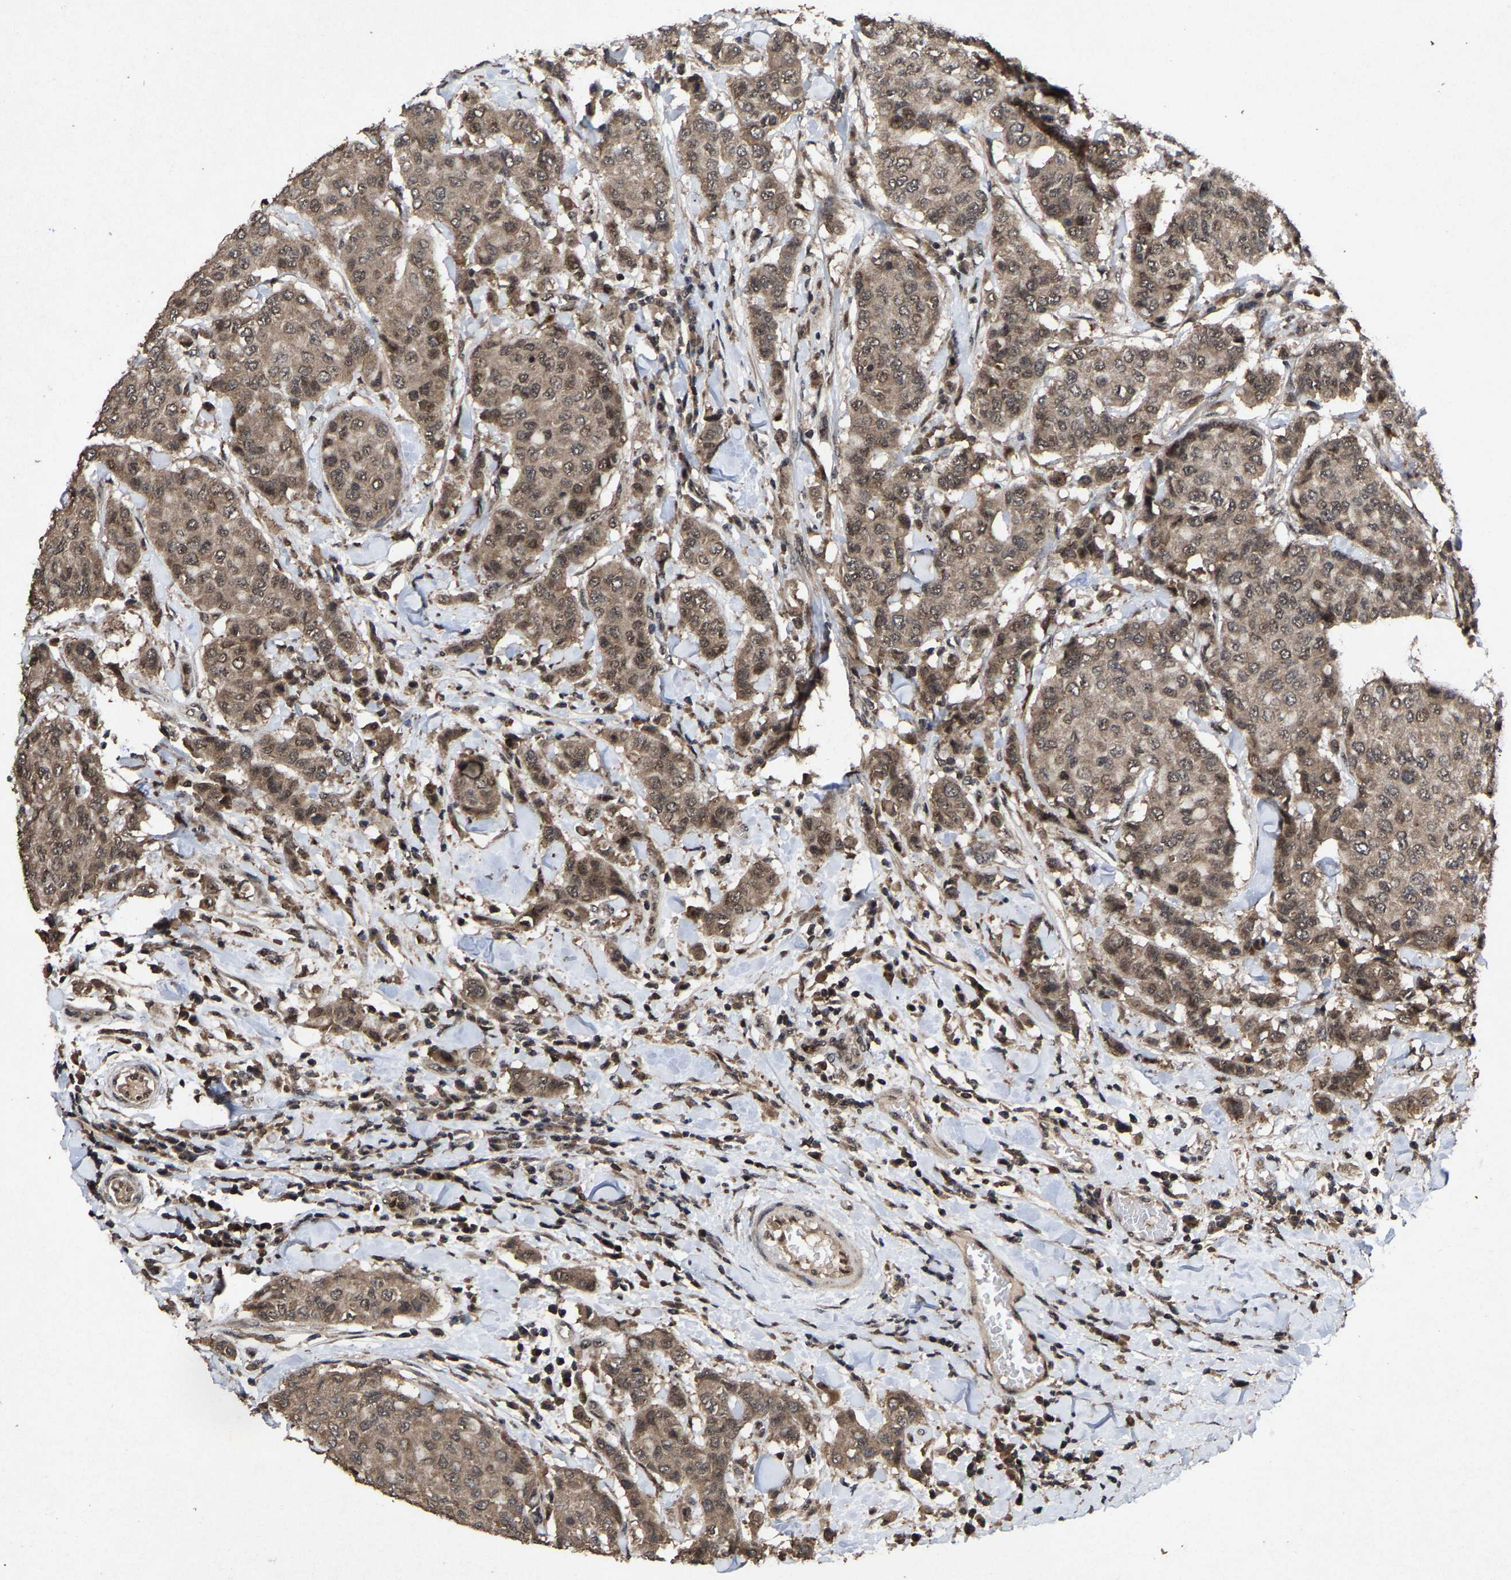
{"staining": {"intensity": "moderate", "quantity": ">75%", "location": "cytoplasmic/membranous"}, "tissue": "breast cancer", "cell_type": "Tumor cells", "image_type": "cancer", "snomed": [{"axis": "morphology", "description": "Duct carcinoma"}, {"axis": "topography", "description": "Breast"}], "caption": "Human breast cancer stained for a protein (brown) exhibits moderate cytoplasmic/membranous positive positivity in about >75% of tumor cells.", "gene": "HAUS6", "patient": {"sex": "female", "age": 27}}